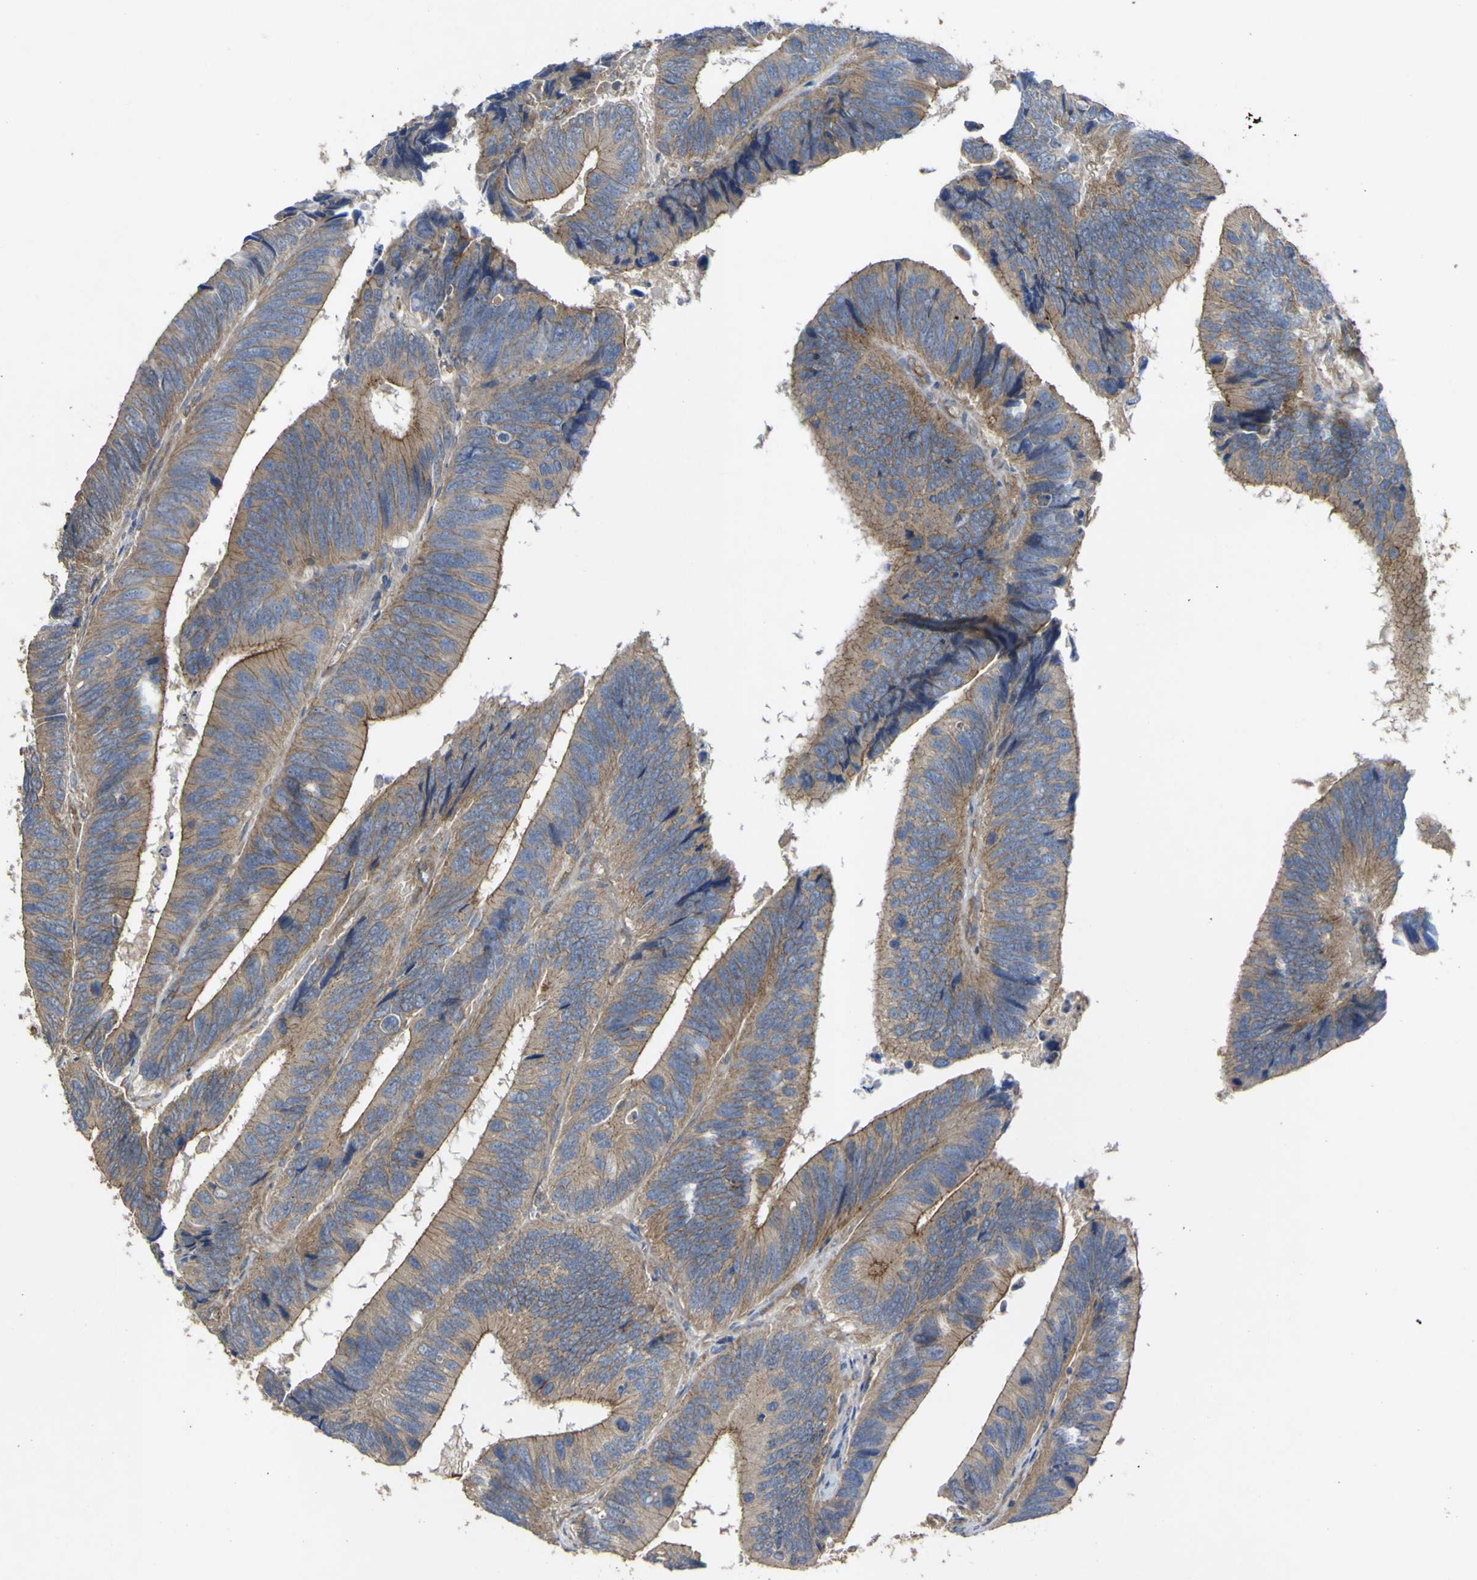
{"staining": {"intensity": "moderate", "quantity": ">75%", "location": "cytoplasmic/membranous"}, "tissue": "colorectal cancer", "cell_type": "Tumor cells", "image_type": "cancer", "snomed": [{"axis": "morphology", "description": "Adenocarcinoma, NOS"}, {"axis": "topography", "description": "Colon"}], "caption": "This histopathology image reveals colorectal cancer (adenocarcinoma) stained with IHC to label a protein in brown. The cytoplasmic/membranous of tumor cells show moderate positivity for the protein. Nuclei are counter-stained blue.", "gene": "TNFSF15", "patient": {"sex": "male", "age": 72}}